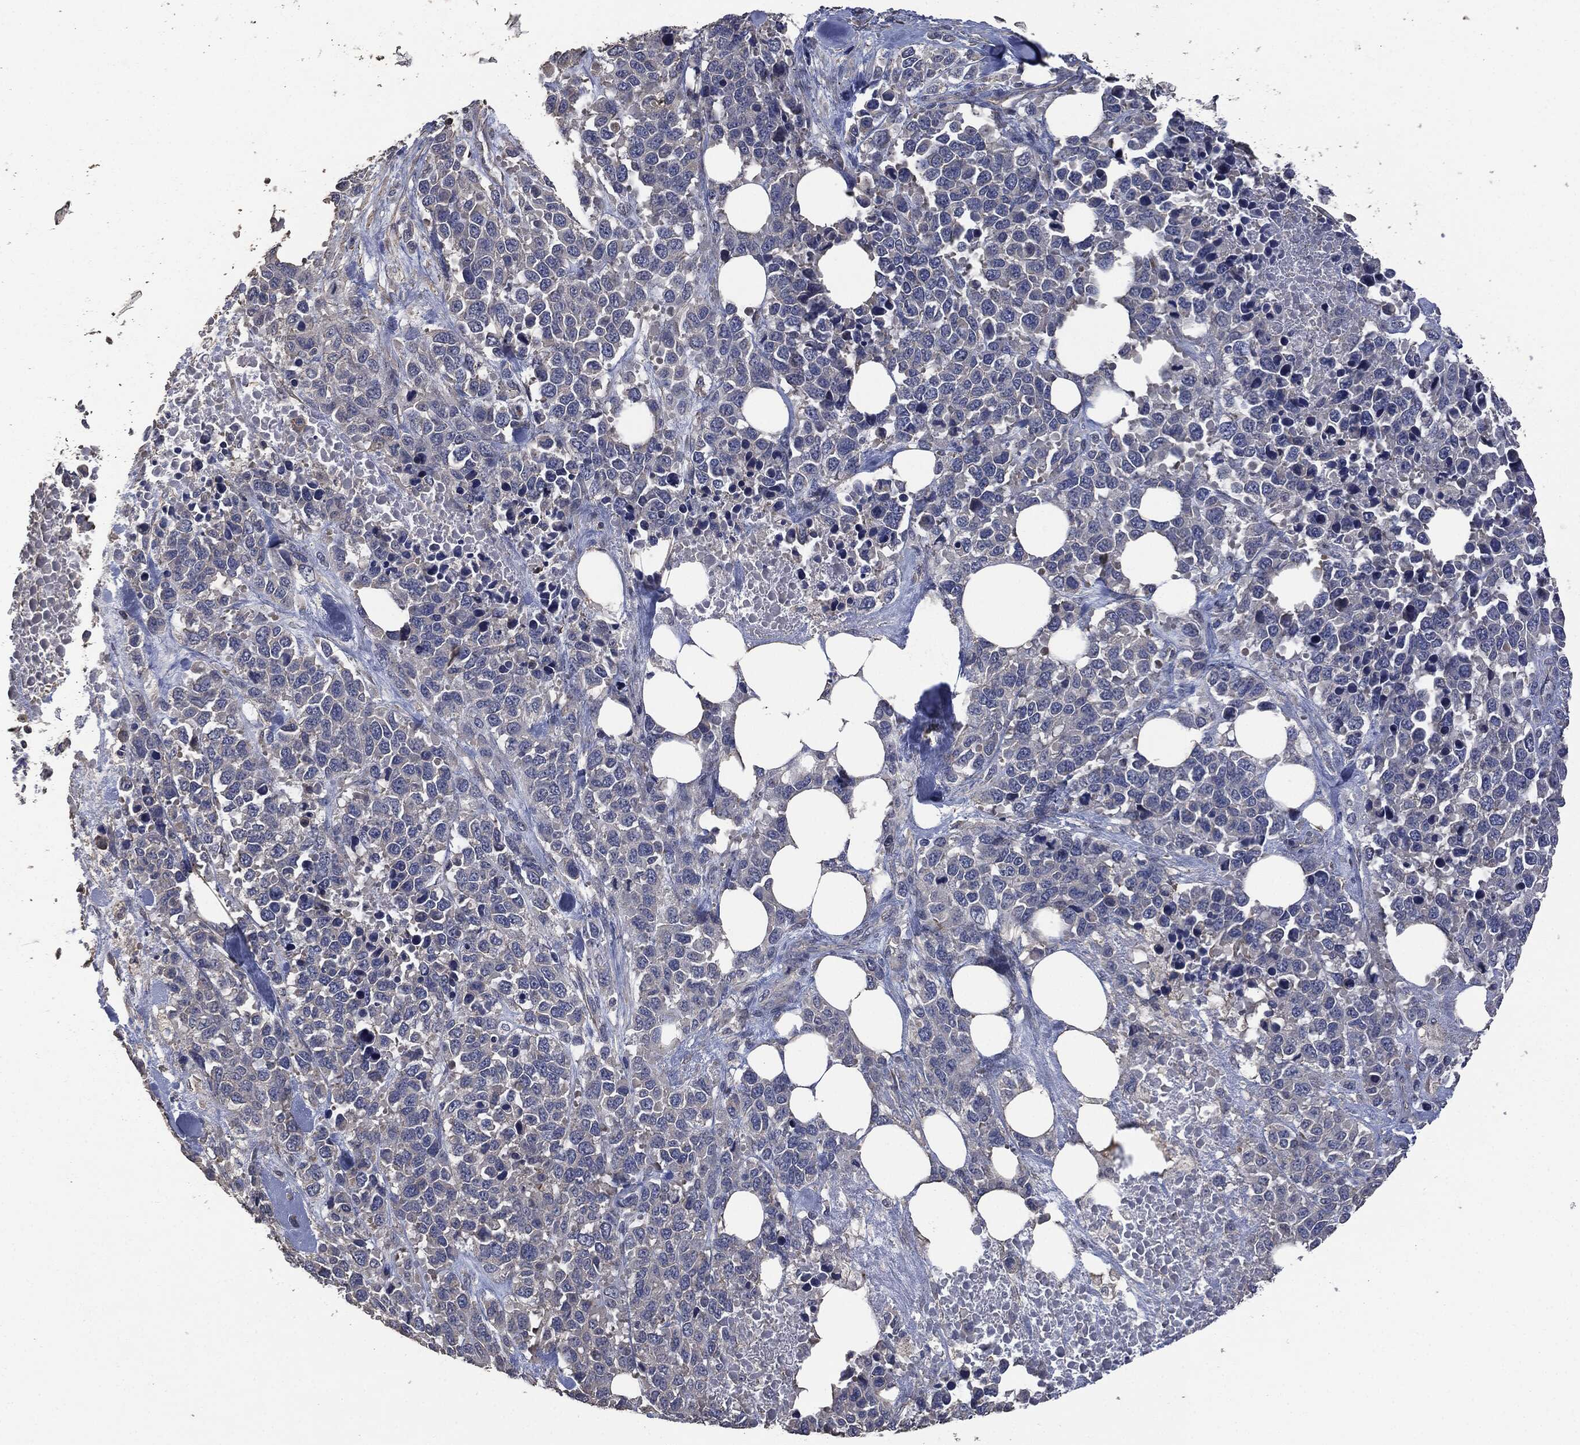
{"staining": {"intensity": "negative", "quantity": "none", "location": "none"}, "tissue": "melanoma", "cell_type": "Tumor cells", "image_type": "cancer", "snomed": [{"axis": "morphology", "description": "Malignant melanoma, Metastatic site"}, {"axis": "topography", "description": "Skin"}], "caption": "Malignant melanoma (metastatic site) stained for a protein using immunohistochemistry shows no staining tumor cells.", "gene": "MSLN", "patient": {"sex": "male", "age": 84}}